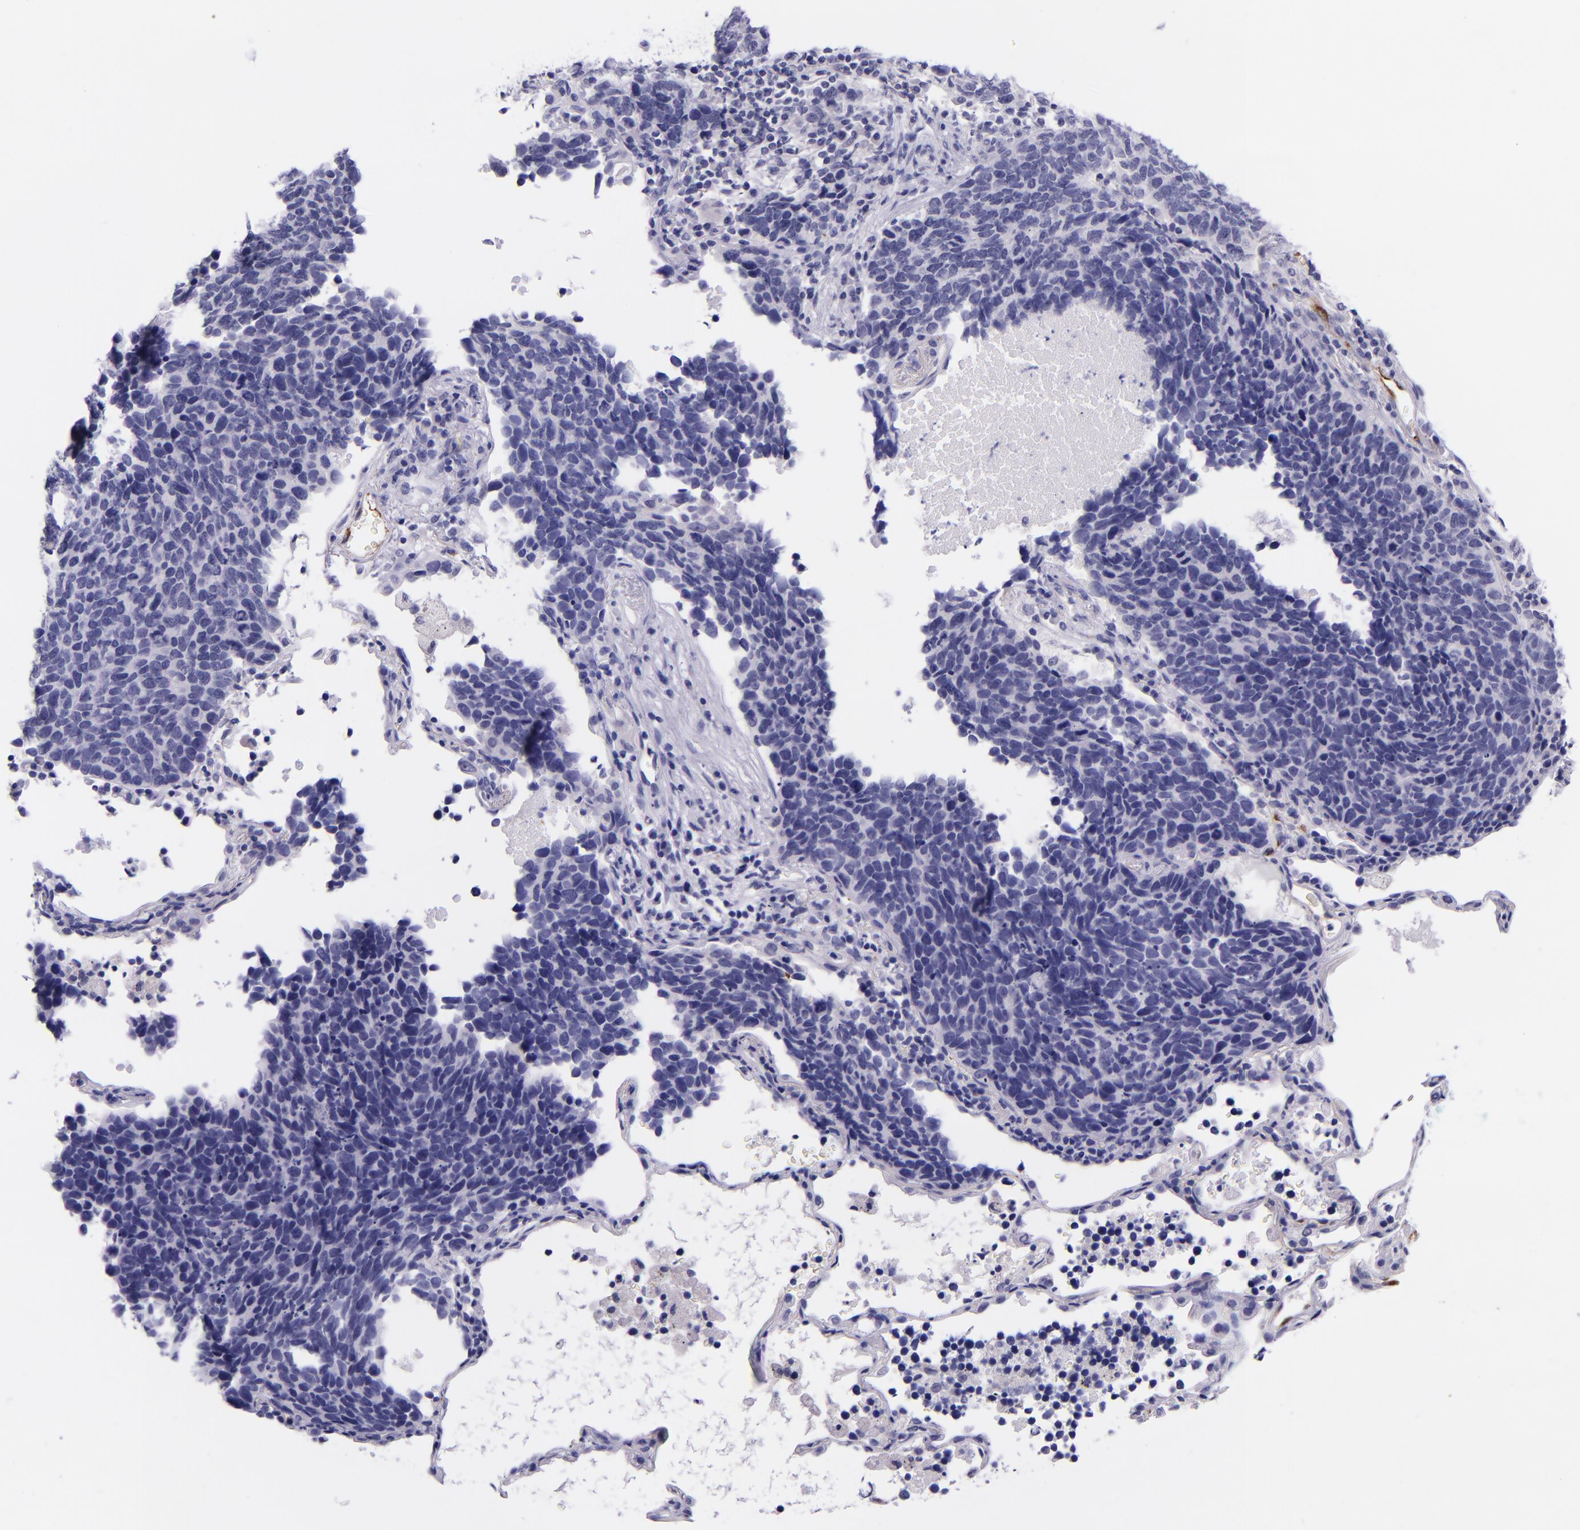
{"staining": {"intensity": "negative", "quantity": "none", "location": "none"}, "tissue": "lung cancer", "cell_type": "Tumor cells", "image_type": "cancer", "snomed": [{"axis": "morphology", "description": "Neoplasm, malignant, NOS"}, {"axis": "topography", "description": "Lung"}], "caption": "Lung cancer (neoplasm (malignant)) stained for a protein using IHC exhibits no positivity tumor cells.", "gene": "SELE", "patient": {"sex": "female", "age": 75}}